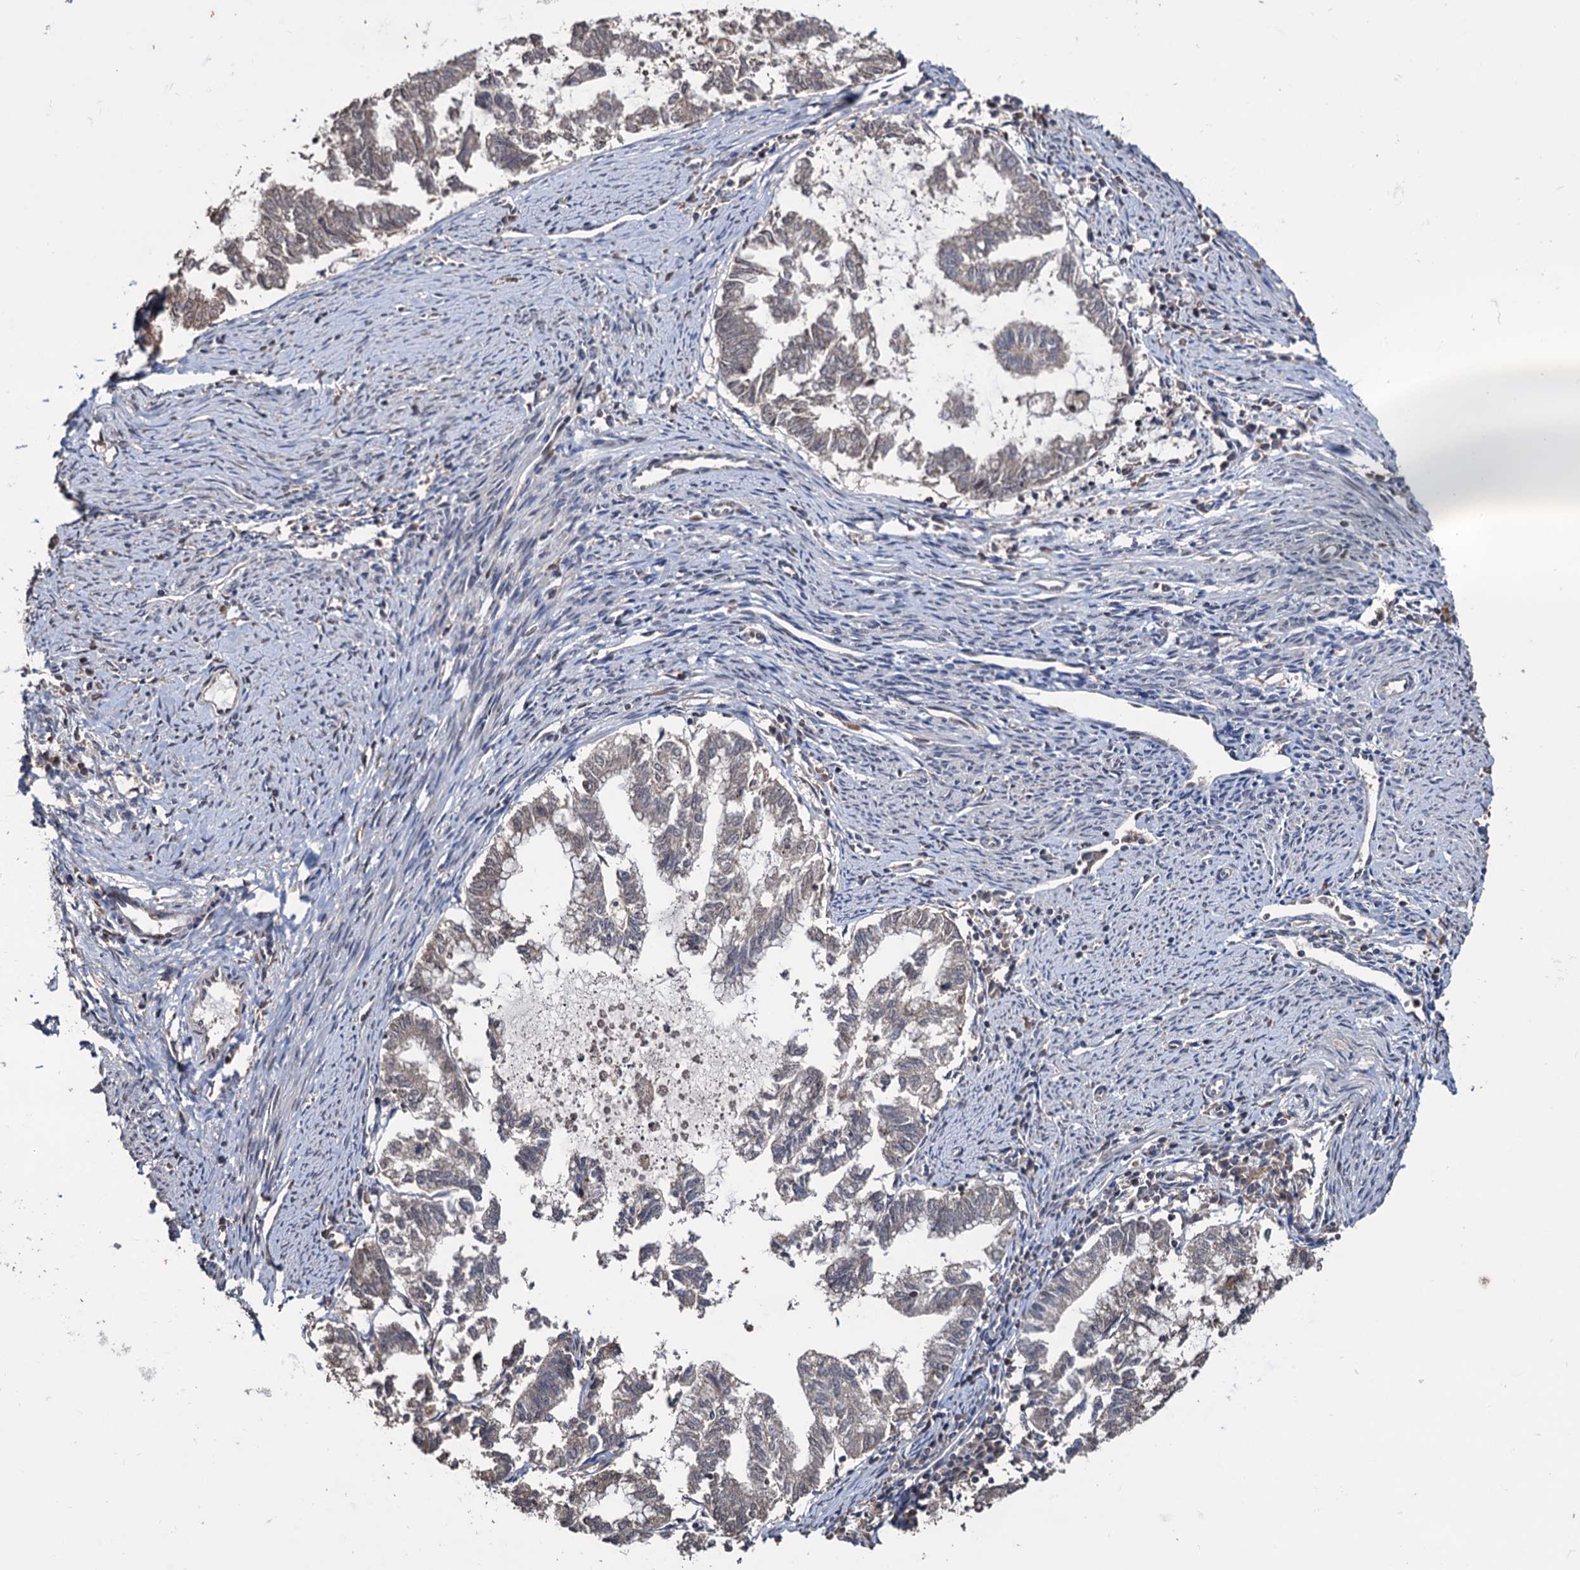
{"staining": {"intensity": "weak", "quantity": "<25%", "location": "cytoplasmic/membranous"}, "tissue": "endometrial cancer", "cell_type": "Tumor cells", "image_type": "cancer", "snomed": [{"axis": "morphology", "description": "Adenocarcinoma, NOS"}, {"axis": "topography", "description": "Endometrium"}], "caption": "Histopathology image shows no significant protein positivity in tumor cells of endometrial adenocarcinoma.", "gene": "KLF5", "patient": {"sex": "female", "age": 79}}